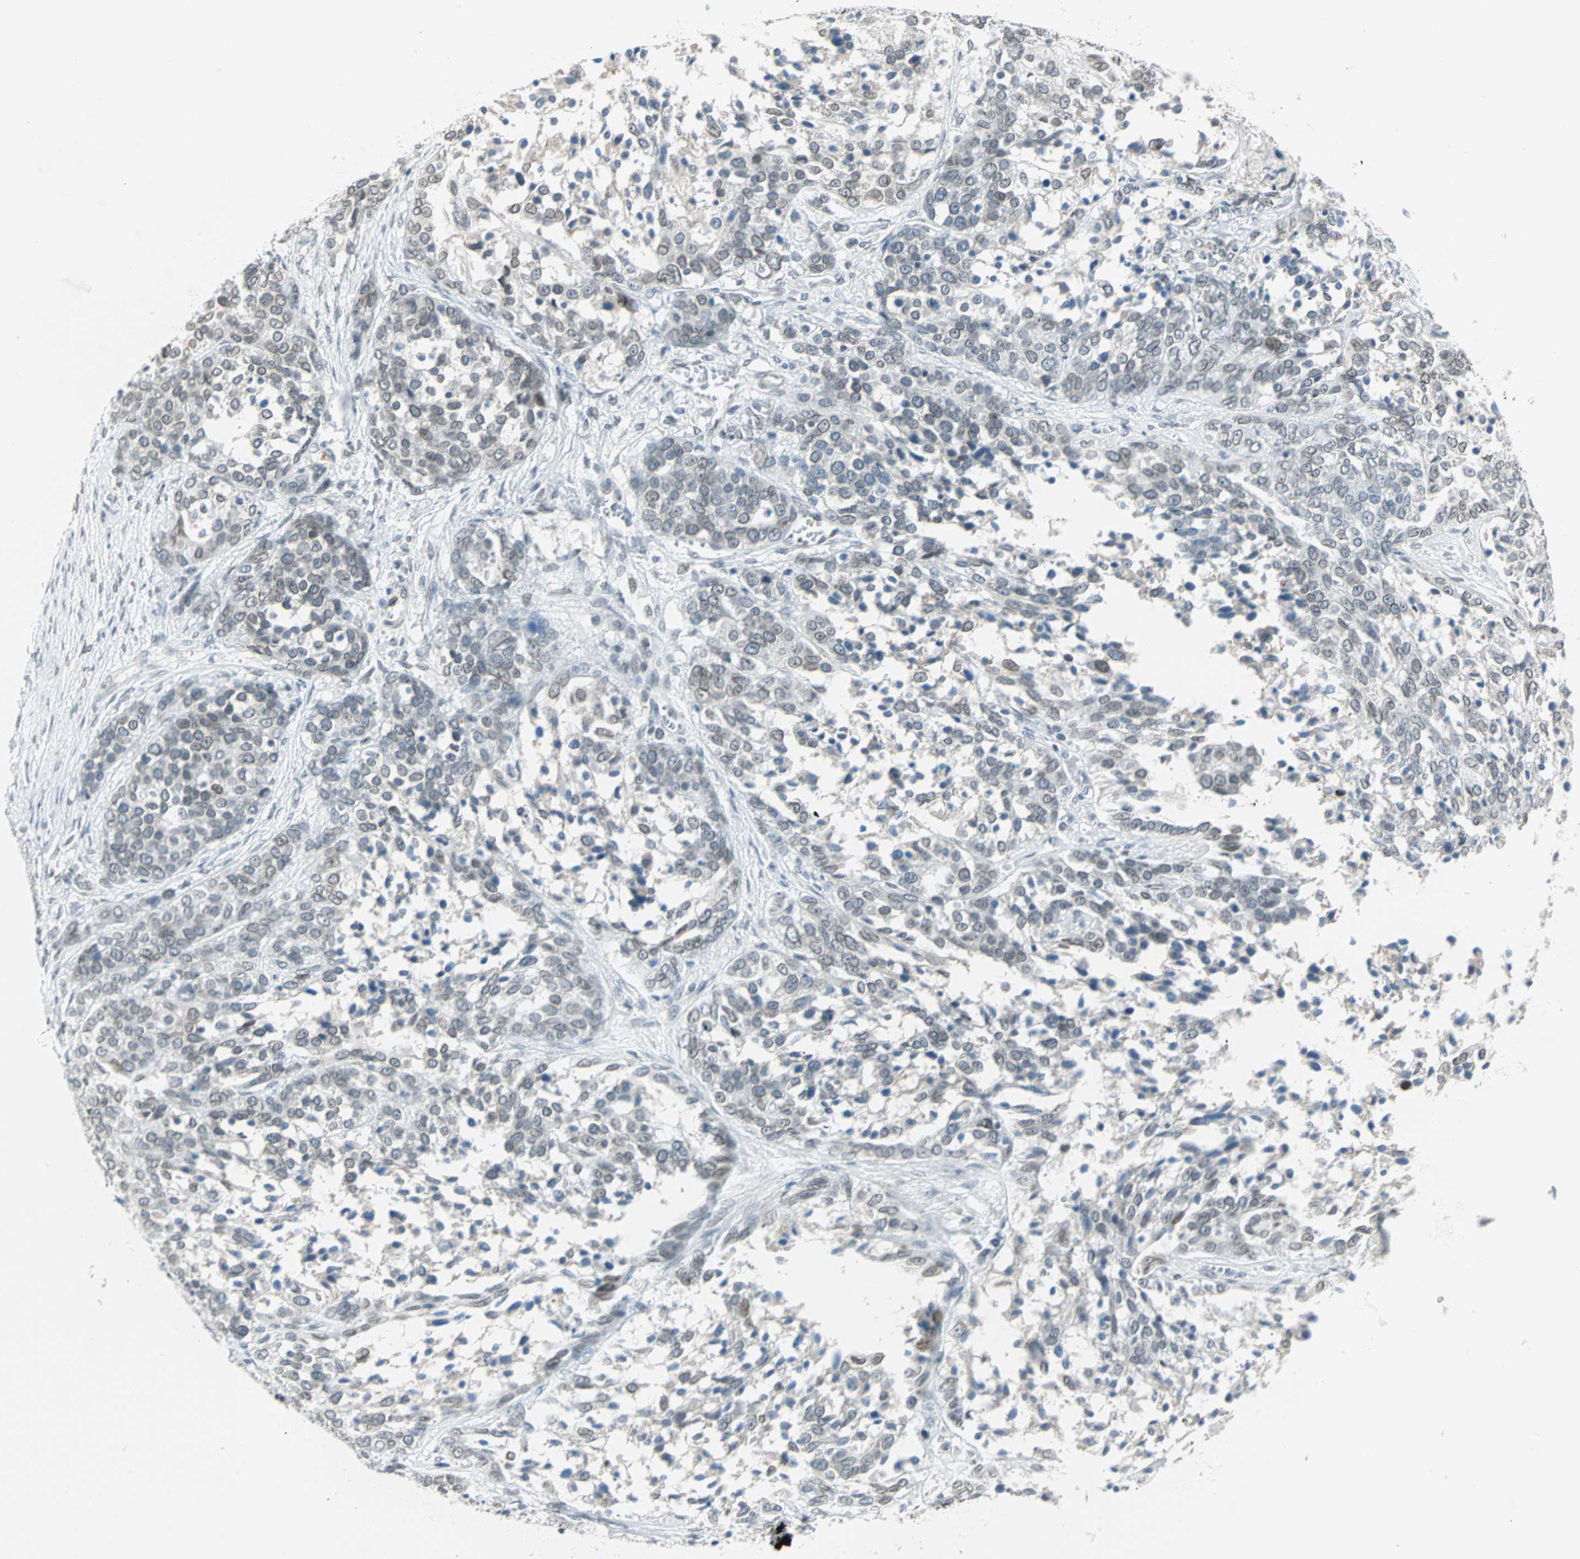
{"staining": {"intensity": "negative", "quantity": "none", "location": "none"}, "tissue": "ovarian cancer", "cell_type": "Tumor cells", "image_type": "cancer", "snomed": [{"axis": "morphology", "description": "Cystadenocarcinoma, serous, NOS"}, {"axis": "topography", "description": "Ovary"}], "caption": "There is no significant expression in tumor cells of ovarian serous cystadenocarcinoma.", "gene": "BCAN", "patient": {"sex": "female", "age": 44}}